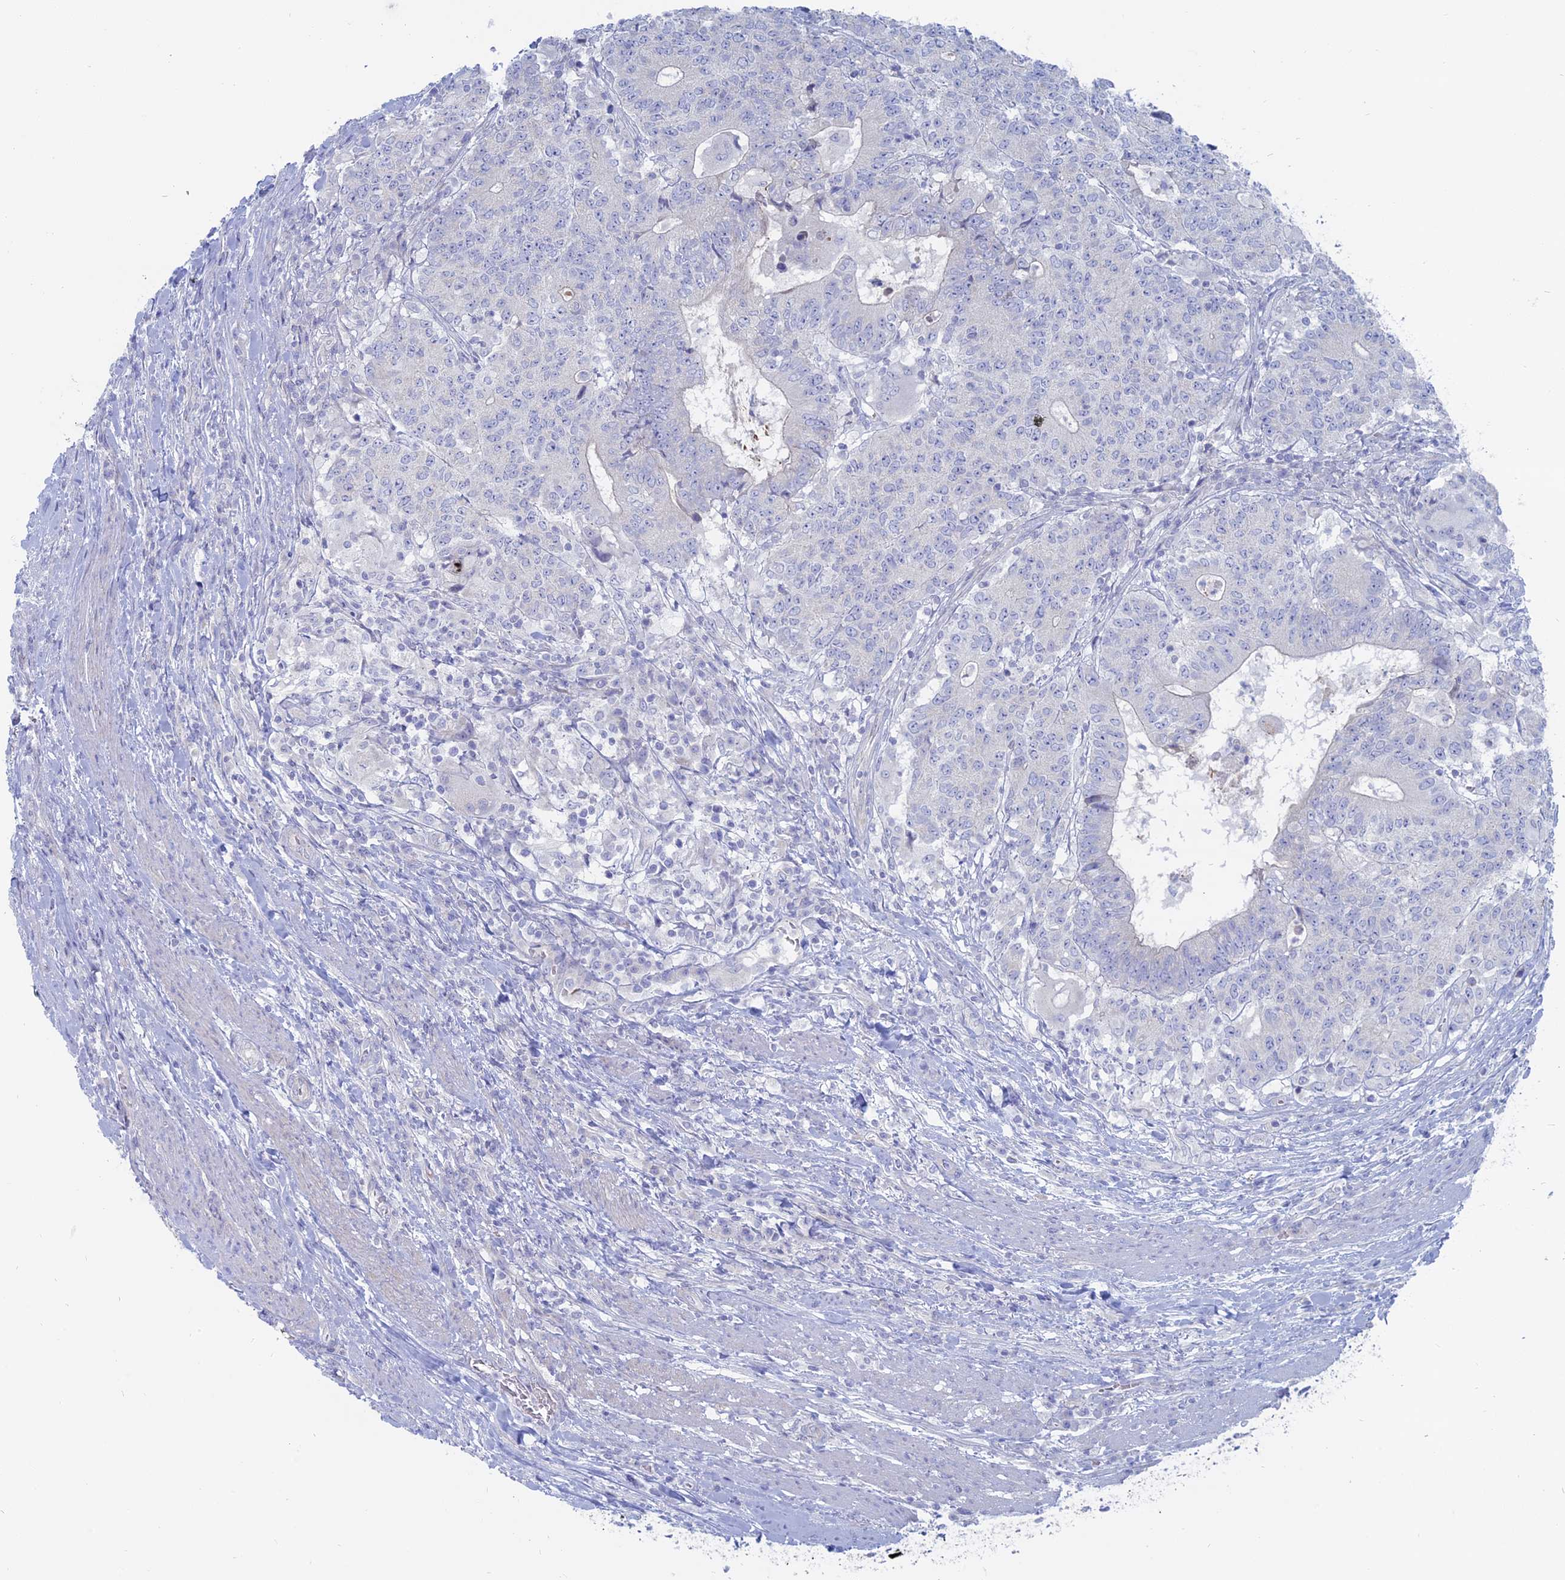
{"staining": {"intensity": "negative", "quantity": "none", "location": "none"}, "tissue": "colorectal cancer", "cell_type": "Tumor cells", "image_type": "cancer", "snomed": [{"axis": "morphology", "description": "Adenocarcinoma, NOS"}, {"axis": "topography", "description": "Colon"}], "caption": "Colorectal adenocarcinoma stained for a protein using IHC exhibits no expression tumor cells.", "gene": "TBC1D30", "patient": {"sex": "female", "age": 75}}